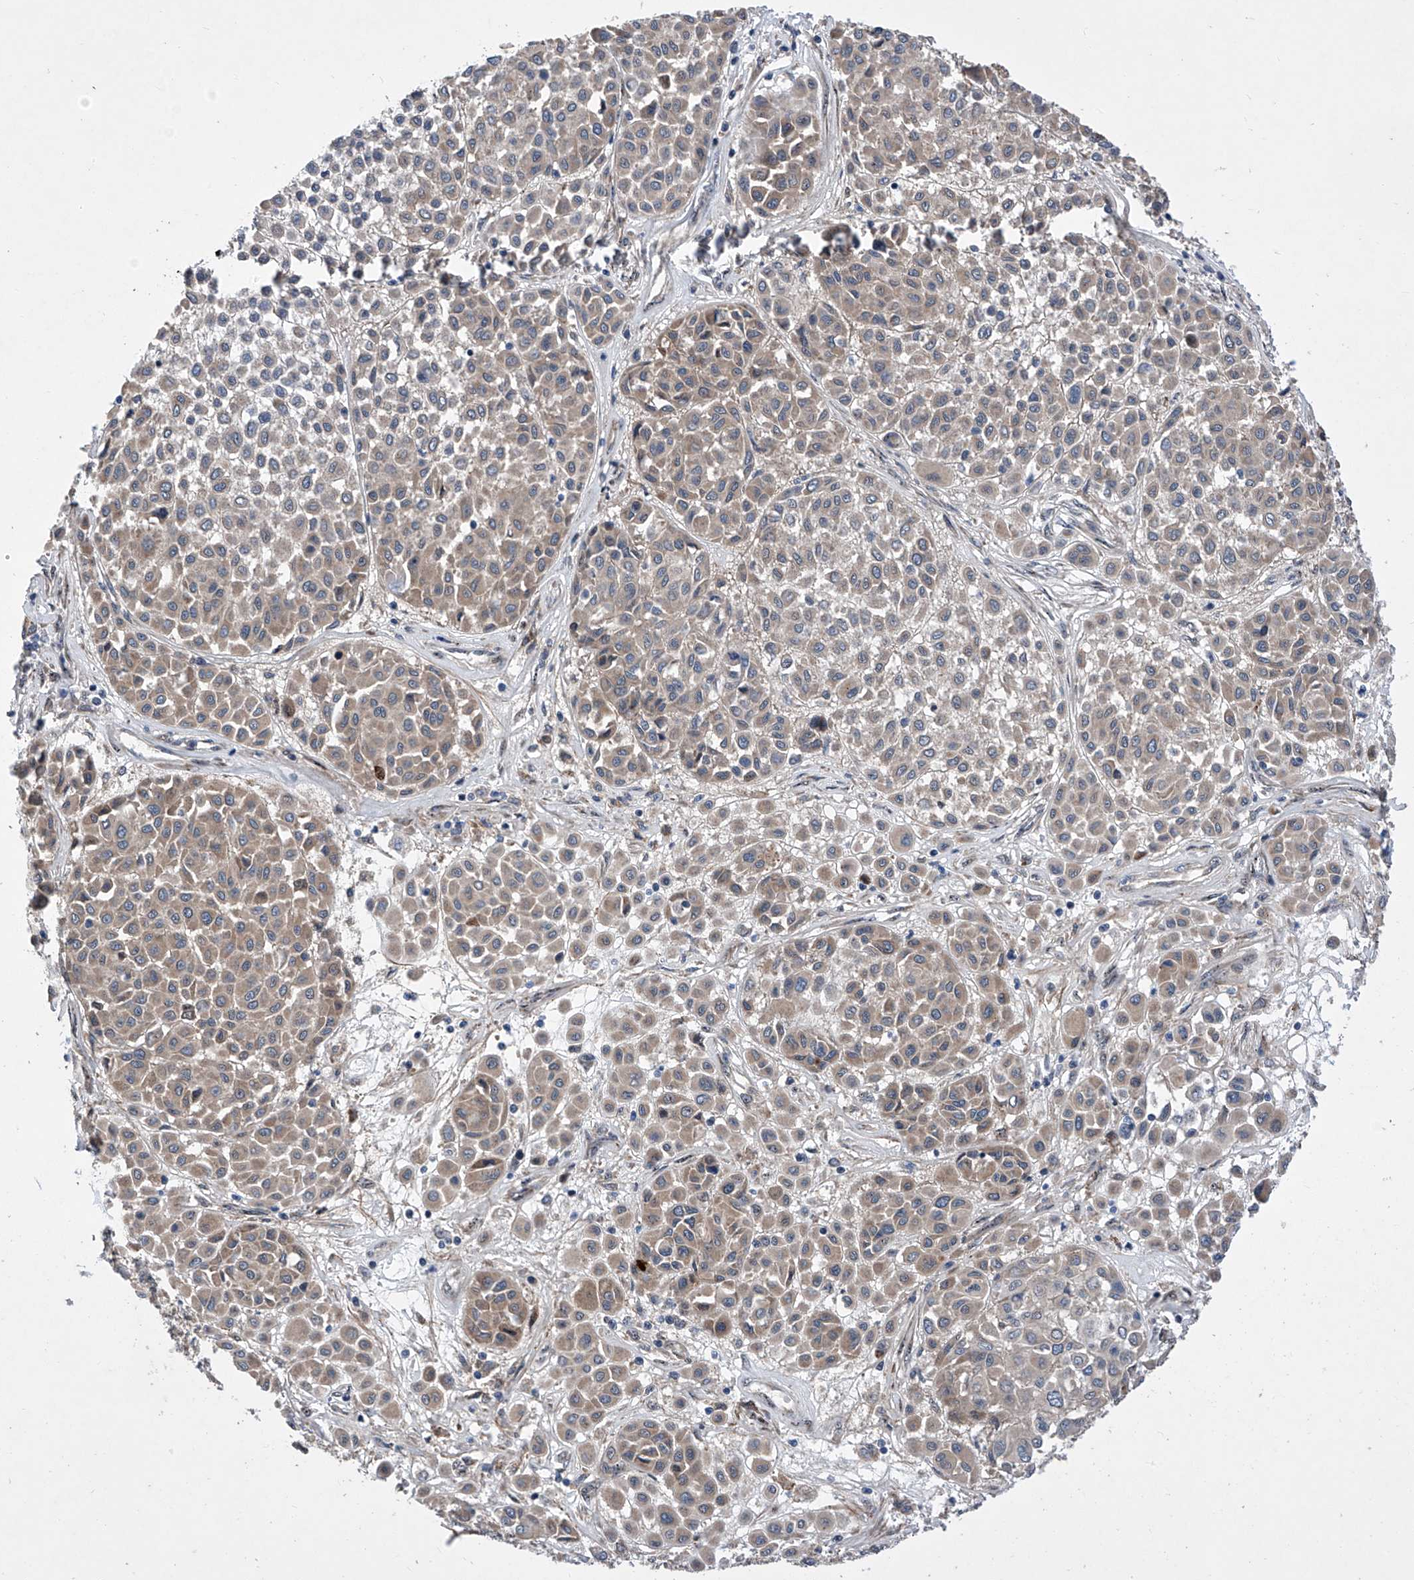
{"staining": {"intensity": "weak", "quantity": "25%-75%", "location": "cytoplasmic/membranous"}, "tissue": "melanoma", "cell_type": "Tumor cells", "image_type": "cancer", "snomed": [{"axis": "morphology", "description": "Malignant melanoma, Metastatic site"}, {"axis": "topography", "description": "Soft tissue"}], "caption": "IHC photomicrograph of human malignant melanoma (metastatic site) stained for a protein (brown), which exhibits low levels of weak cytoplasmic/membranous expression in about 25%-75% of tumor cells.", "gene": "KTI12", "patient": {"sex": "male", "age": 41}}